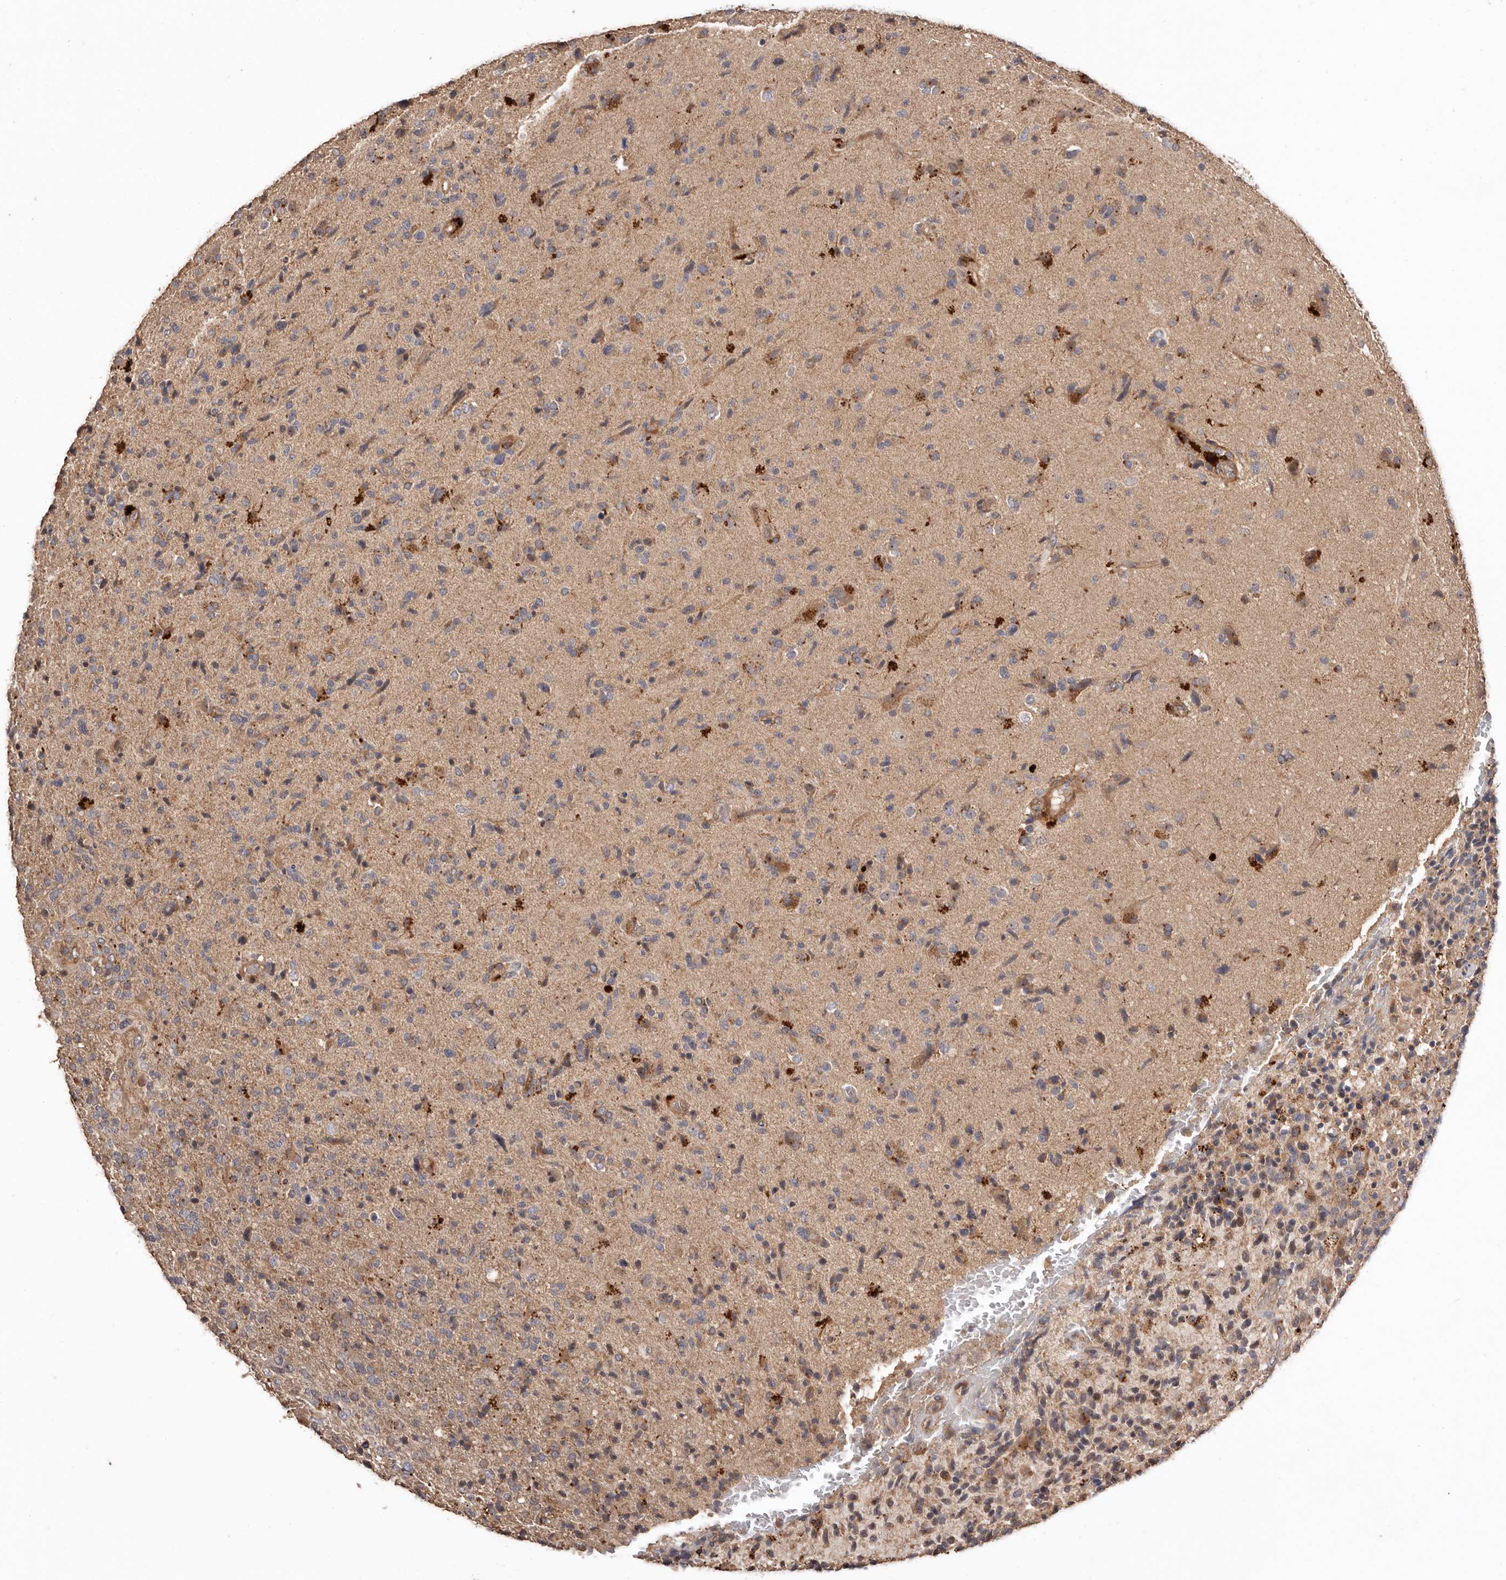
{"staining": {"intensity": "weak", "quantity": "<25%", "location": "cytoplasmic/membranous"}, "tissue": "glioma", "cell_type": "Tumor cells", "image_type": "cancer", "snomed": [{"axis": "morphology", "description": "Glioma, malignant, High grade"}, {"axis": "topography", "description": "Brain"}], "caption": "Tumor cells show no significant staining in glioma.", "gene": "RWDD1", "patient": {"sex": "male", "age": 72}}